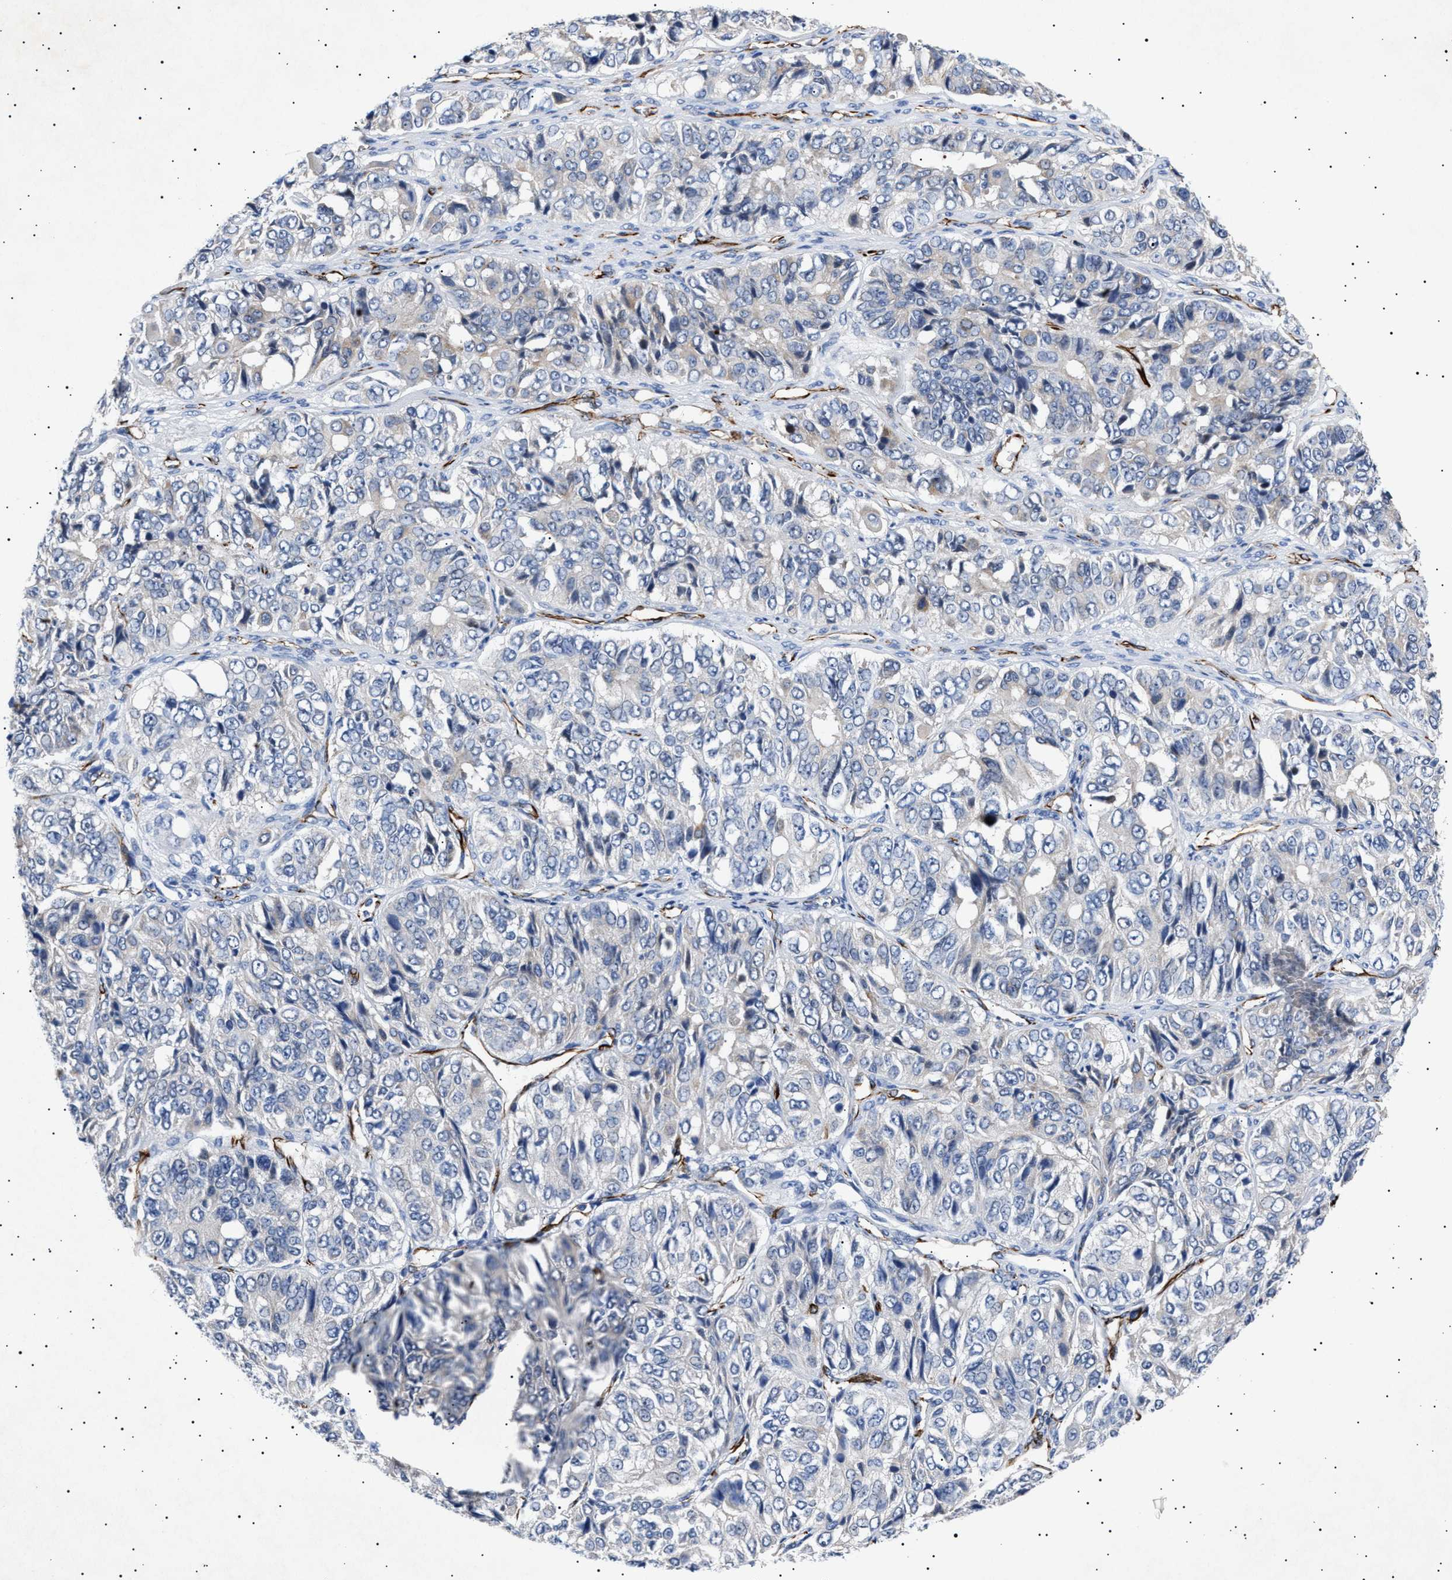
{"staining": {"intensity": "negative", "quantity": "none", "location": "none"}, "tissue": "ovarian cancer", "cell_type": "Tumor cells", "image_type": "cancer", "snomed": [{"axis": "morphology", "description": "Carcinoma, endometroid"}, {"axis": "topography", "description": "Ovary"}], "caption": "Tumor cells are negative for brown protein staining in ovarian cancer.", "gene": "OLFML2A", "patient": {"sex": "female", "age": 51}}